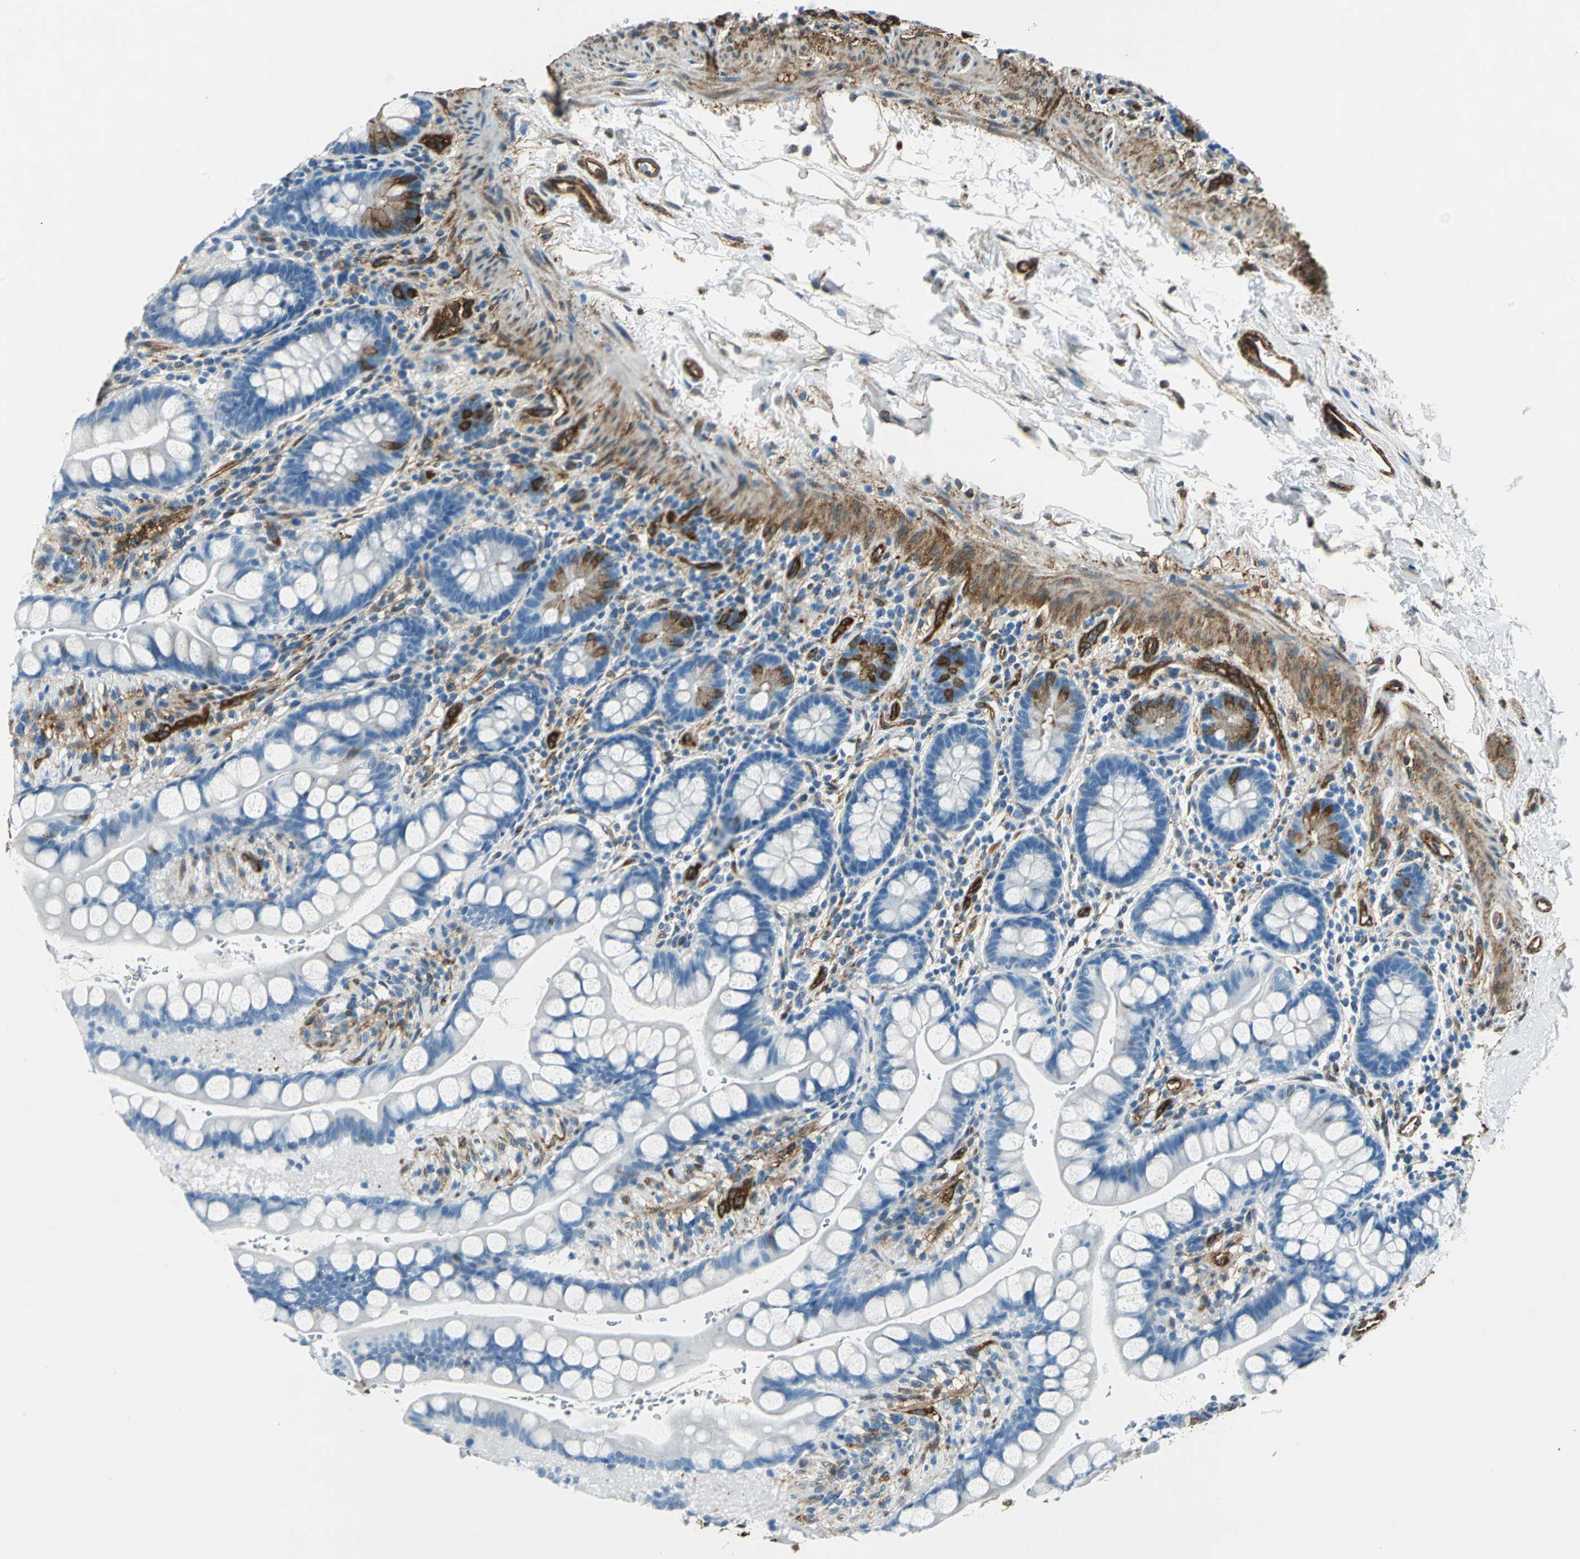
{"staining": {"intensity": "strong", "quantity": "<25%", "location": "cytoplasmic/membranous"}, "tissue": "small intestine", "cell_type": "Glandular cells", "image_type": "normal", "snomed": [{"axis": "morphology", "description": "Normal tissue, NOS"}, {"axis": "topography", "description": "Small intestine"}], "caption": "A brown stain shows strong cytoplasmic/membranous expression of a protein in glandular cells of normal human small intestine. The staining was performed using DAB to visualize the protein expression in brown, while the nuclei were stained in blue with hematoxylin (Magnification: 20x).", "gene": "HSPB1", "patient": {"sex": "female", "age": 58}}